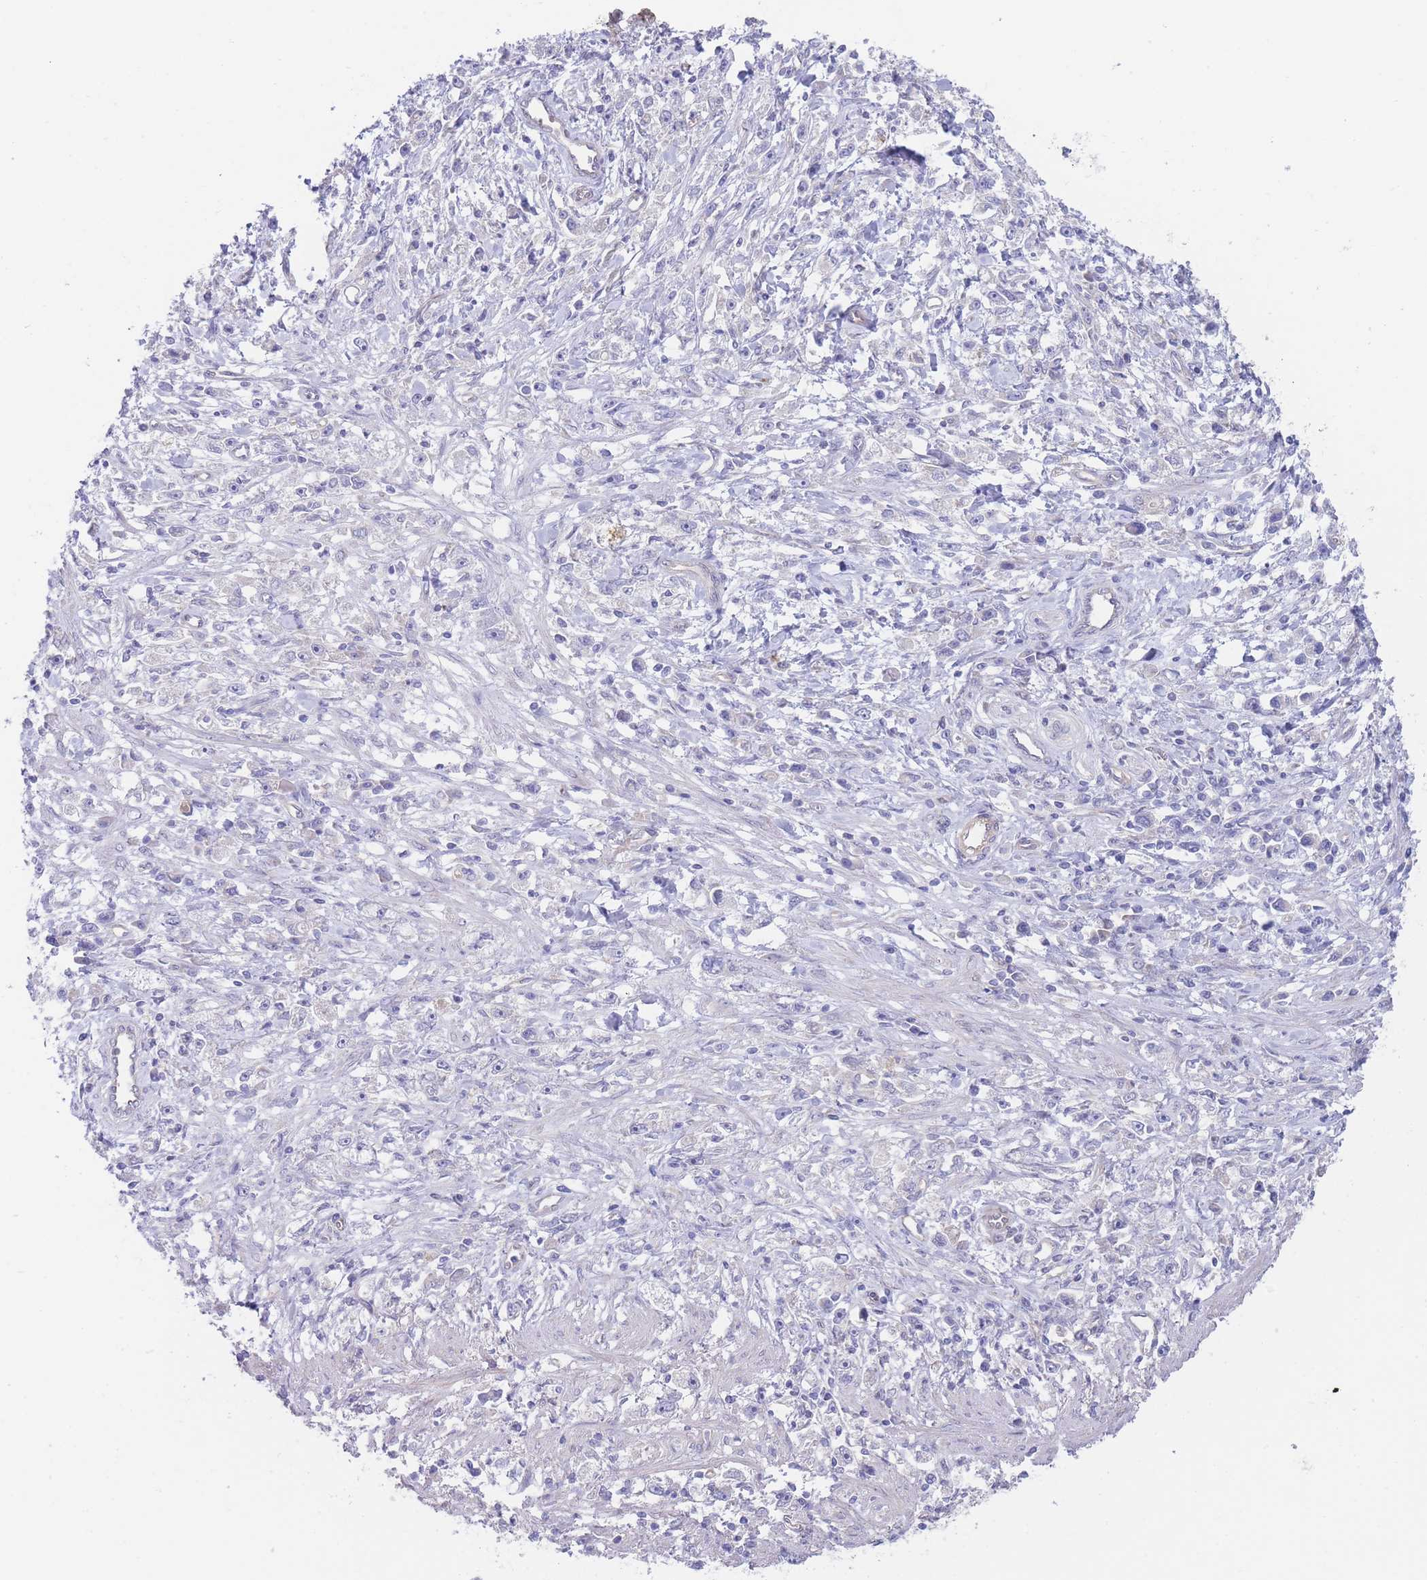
{"staining": {"intensity": "negative", "quantity": "none", "location": "none"}, "tissue": "stomach cancer", "cell_type": "Tumor cells", "image_type": "cancer", "snomed": [{"axis": "morphology", "description": "Adenocarcinoma, NOS"}, {"axis": "topography", "description": "Stomach"}], "caption": "Immunohistochemistry micrograph of stomach cancer (adenocarcinoma) stained for a protein (brown), which reveals no staining in tumor cells. Brightfield microscopy of immunohistochemistry (IHC) stained with DAB (brown) and hematoxylin (blue), captured at high magnification.", "gene": "ZNF281", "patient": {"sex": "female", "age": 59}}